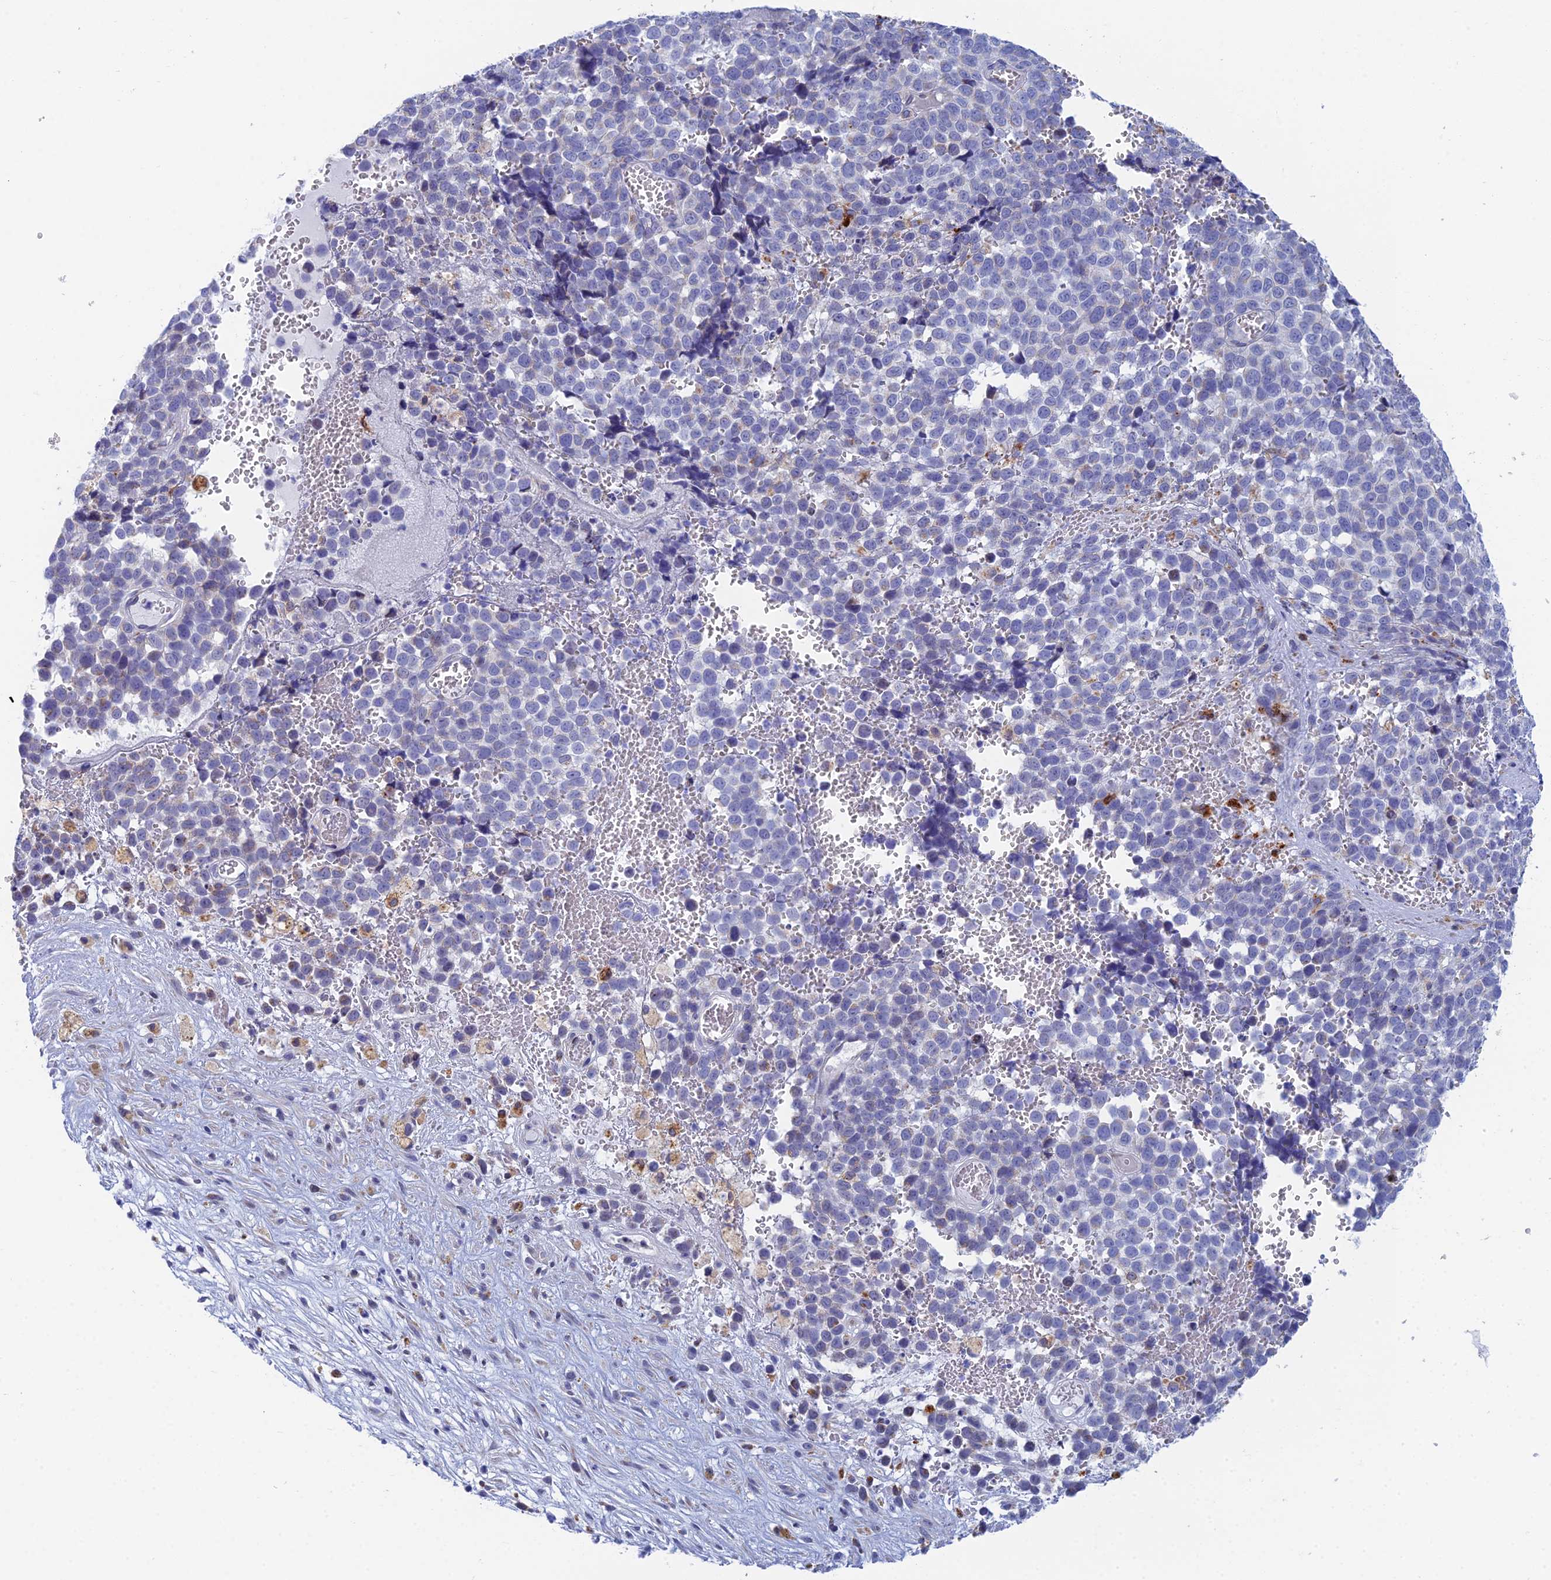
{"staining": {"intensity": "negative", "quantity": "none", "location": "none"}, "tissue": "melanoma", "cell_type": "Tumor cells", "image_type": "cancer", "snomed": [{"axis": "morphology", "description": "Malignant melanoma, NOS"}, {"axis": "topography", "description": "Nose, NOS"}], "caption": "Immunohistochemical staining of human malignant melanoma displays no significant positivity in tumor cells. (DAB (3,3'-diaminobenzidine) immunohistochemistry (IHC) with hematoxylin counter stain).", "gene": "CFAP210", "patient": {"sex": "female", "age": 48}}